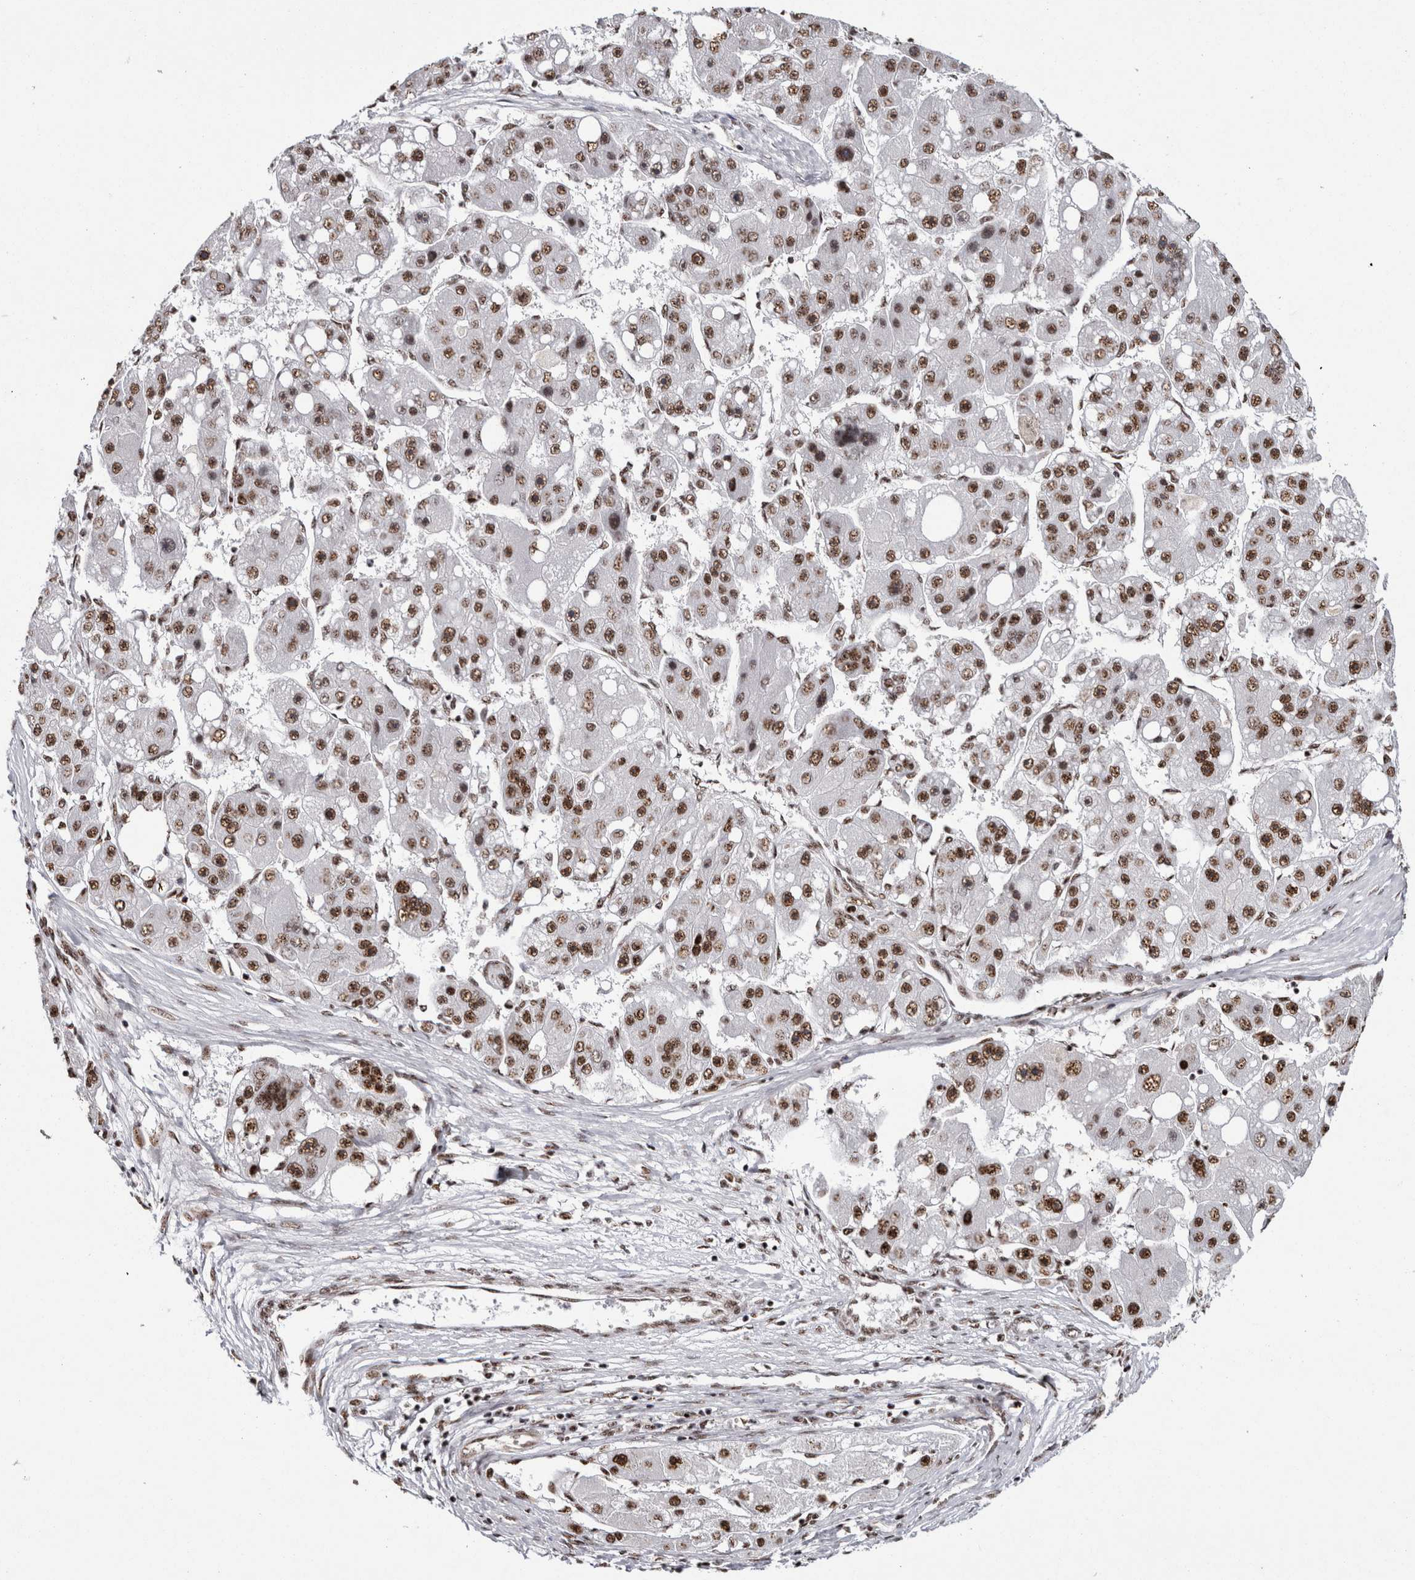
{"staining": {"intensity": "moderate", "quantity": ">75%", "location": "nuclear"}, "tissue": "liver cancer", "cell_type": "Tumor cells", "image_type": "cancer", "snomed": [{"axis": "morphology", "description": "Carcinoma, Hepatocellular, NOS"}, {"axis": "topography", "description": "Liver"}], "caption": "This photomicrograph exhibits IHC staining of human liver cancer (hepatocellular carcinoma), with medium moderate nuclear positivity in approximately >75% of tumor cells.", "gene": "MKNK1", "patient": {"sex": "female", "age": 61}}